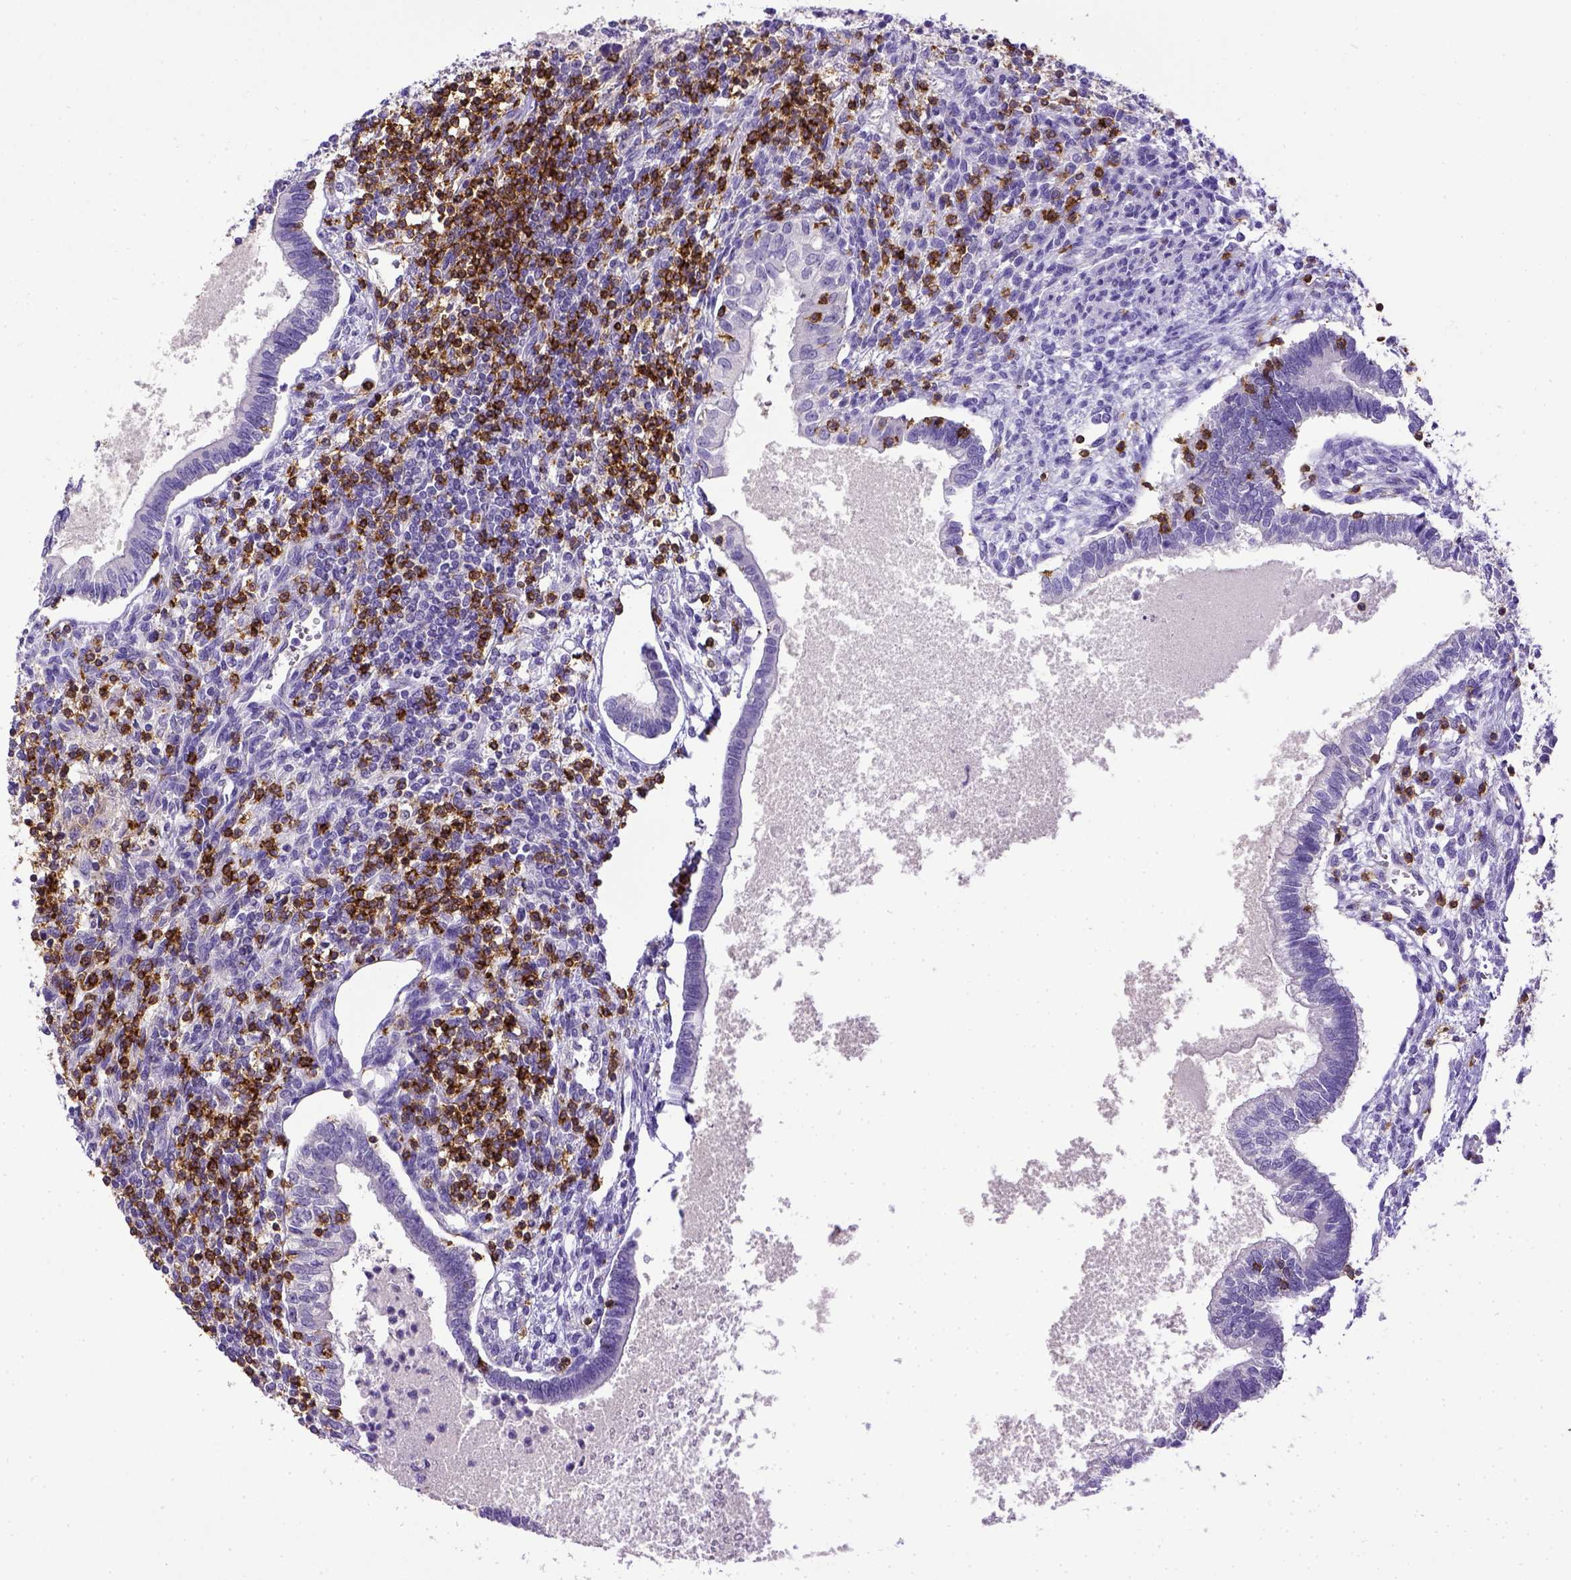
{"staining": {"intensity": "negative", "quantity": "none", "location": "none"}, "tissue": "testis cancer", "cell_type": "Tumor cells", "image_type": "cancer", "snomed": [{"axis": "morphology", "description": "Carcinoma, Embryonal, NOS"}, {"axis": "topography", "description": "Testis"}], "caption": "Tumor cells show no significant expression in embryonal carcinoma (testis).", "gene": "CD3E", "patient": {"sex": "male", "age": 37}}